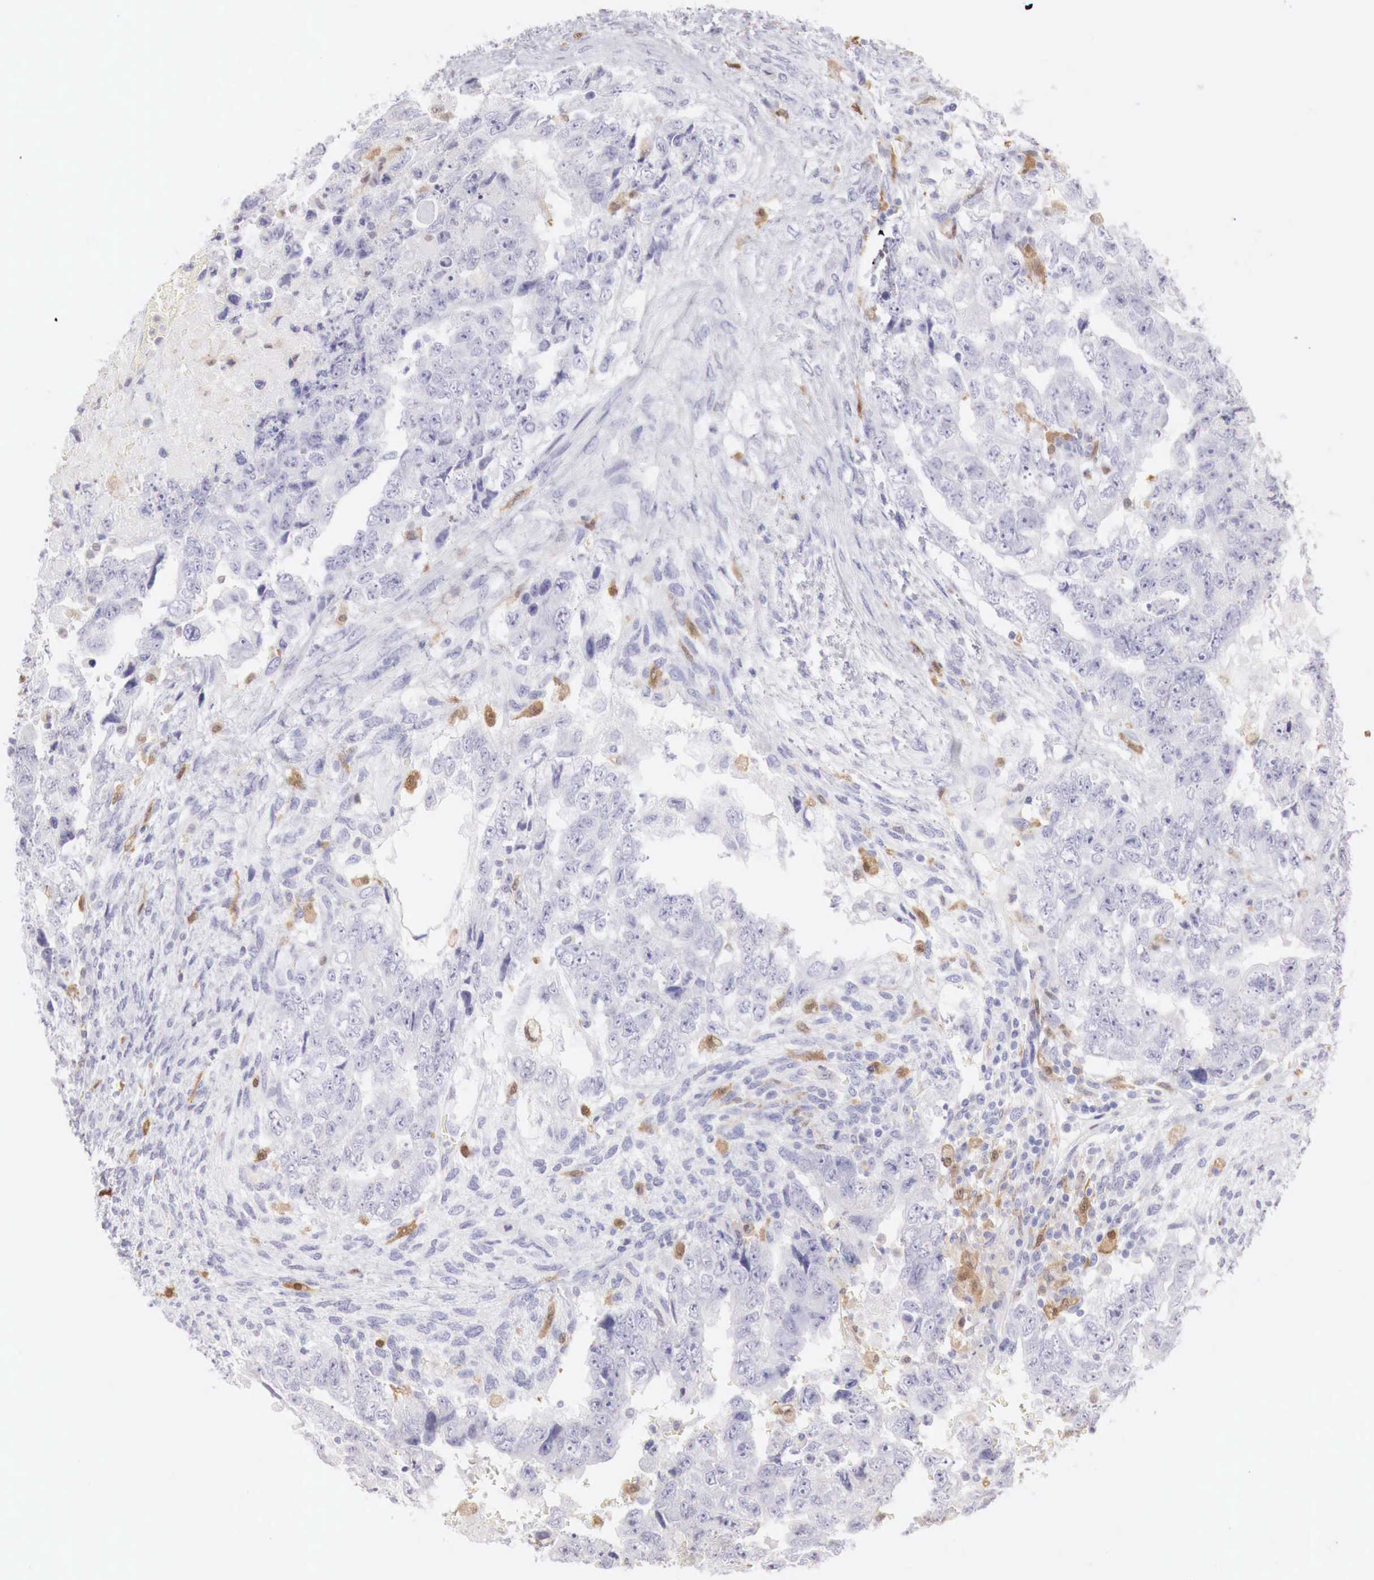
{"staining": {"intensity": "negative", "quantity": "none", "location": "none"}, "tissue": "testis cancer", "cell_type": "Tumor cells", "image_type": "cancer", "snomed": [{"axis": "morphology", "description": "Carcinoma, Embryonal, NOS"}, {"axis": "topography", "description": "Testis"}], "caption": "This is a photomicrograph of IHC staining of testis embryonal carcinoma, which shows no staining in tumor cells. Nuclei are stained in blue.", "gene": "RENBP", "patient": {"sex": "male", "age": 36}}